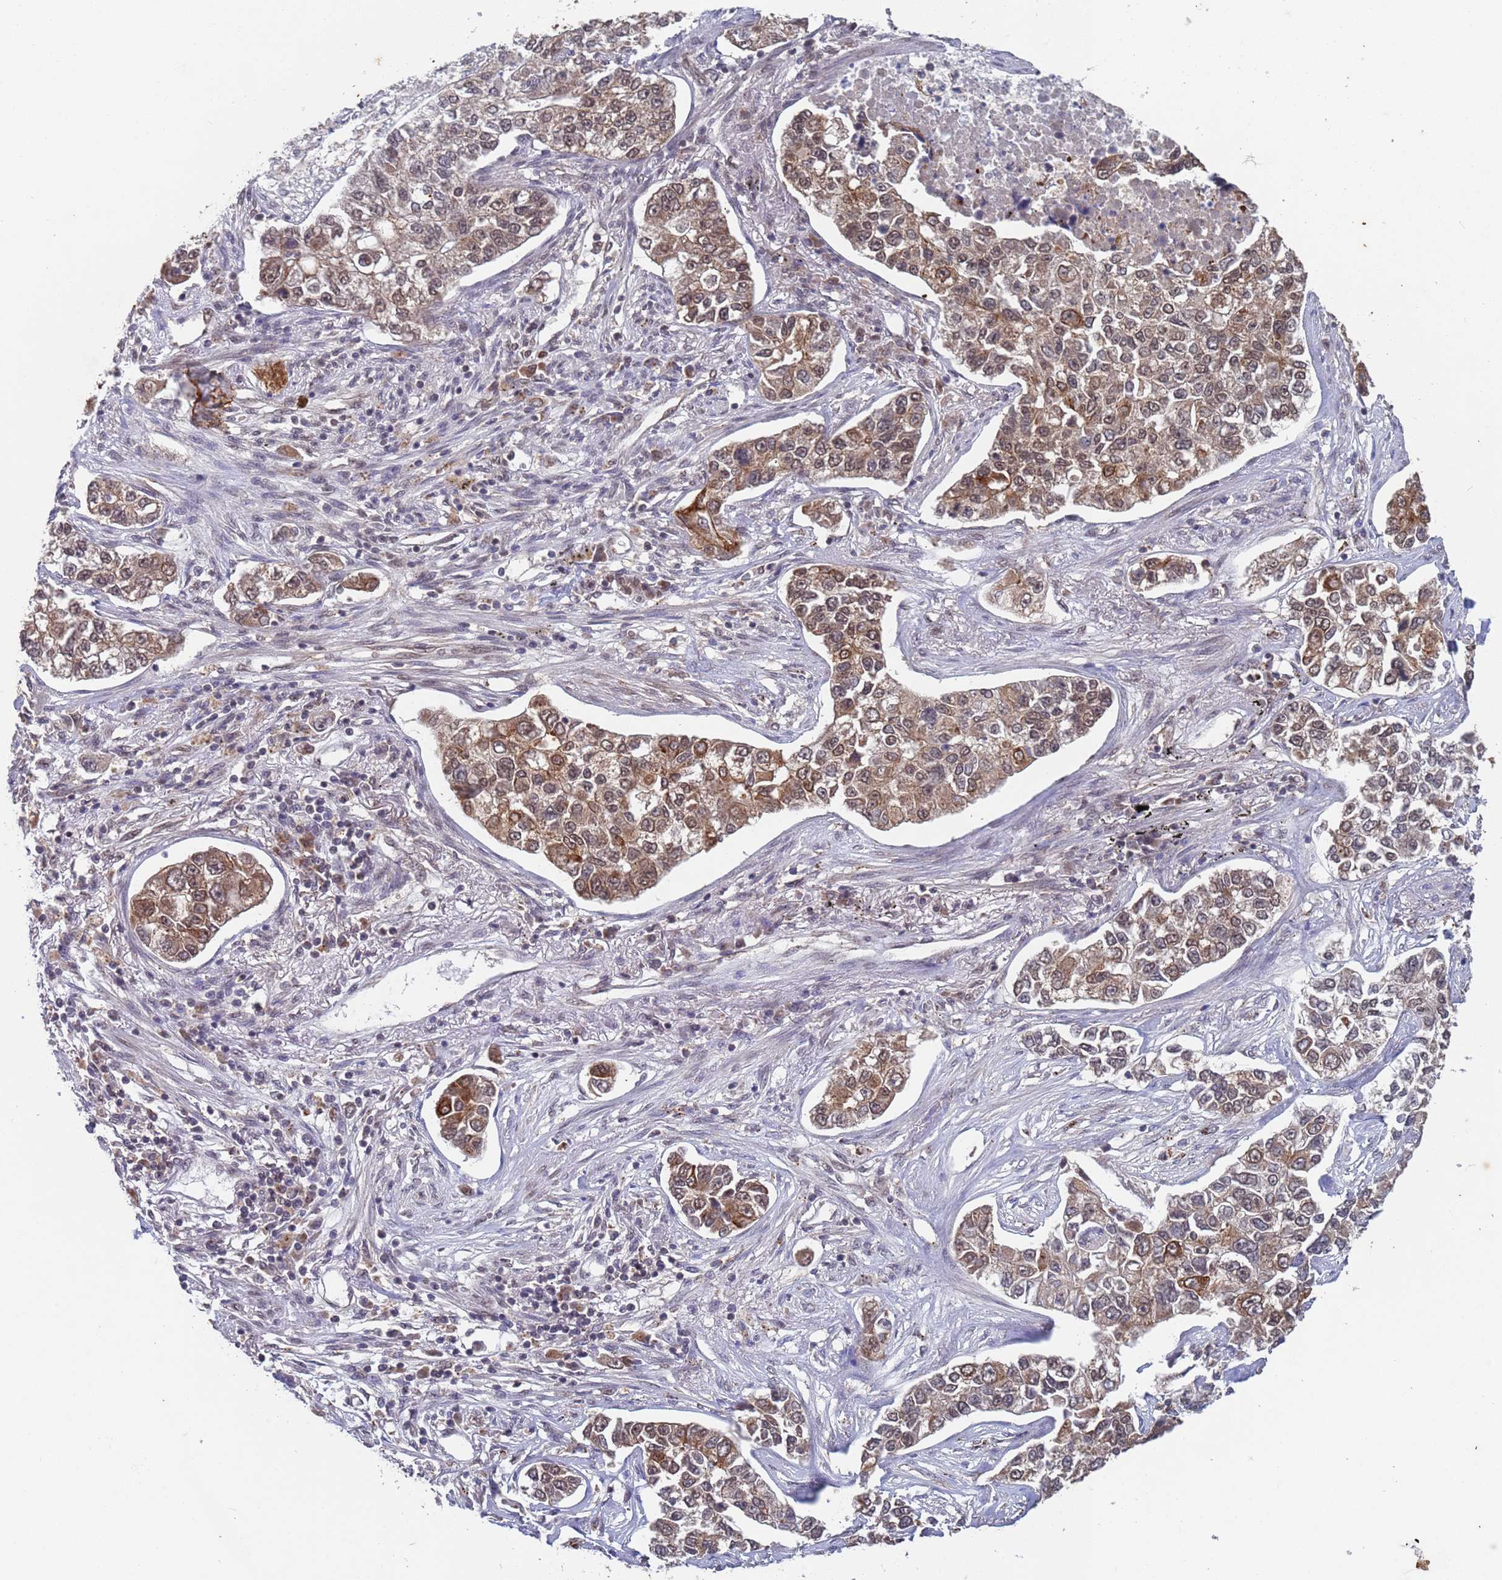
{"staining": {"intensity": "moderate", "quantity": ">75%", "location": "cytoplasmic/membranous"}, "tissue": "lung cancer", "cell_type": "Tumor cells", "image_type": "cancer", "snomed": [{"axis": "morphology", "description": "Adenocarcinoma, NOS"}, {"axis": "topography", "description": "Lung"}], "caption": "Protein positivity by IHC demonstrates moderate cytoplasmic/membranous staining in approximately >75% of tumor cells in lung cancer. The staining was performed using DAB, with brown indicating positive protein expression. Nuclei are stained blue with hematoxylin.", "gene": "FUBP3", "patient": {"sex": "male", "age": 49}}